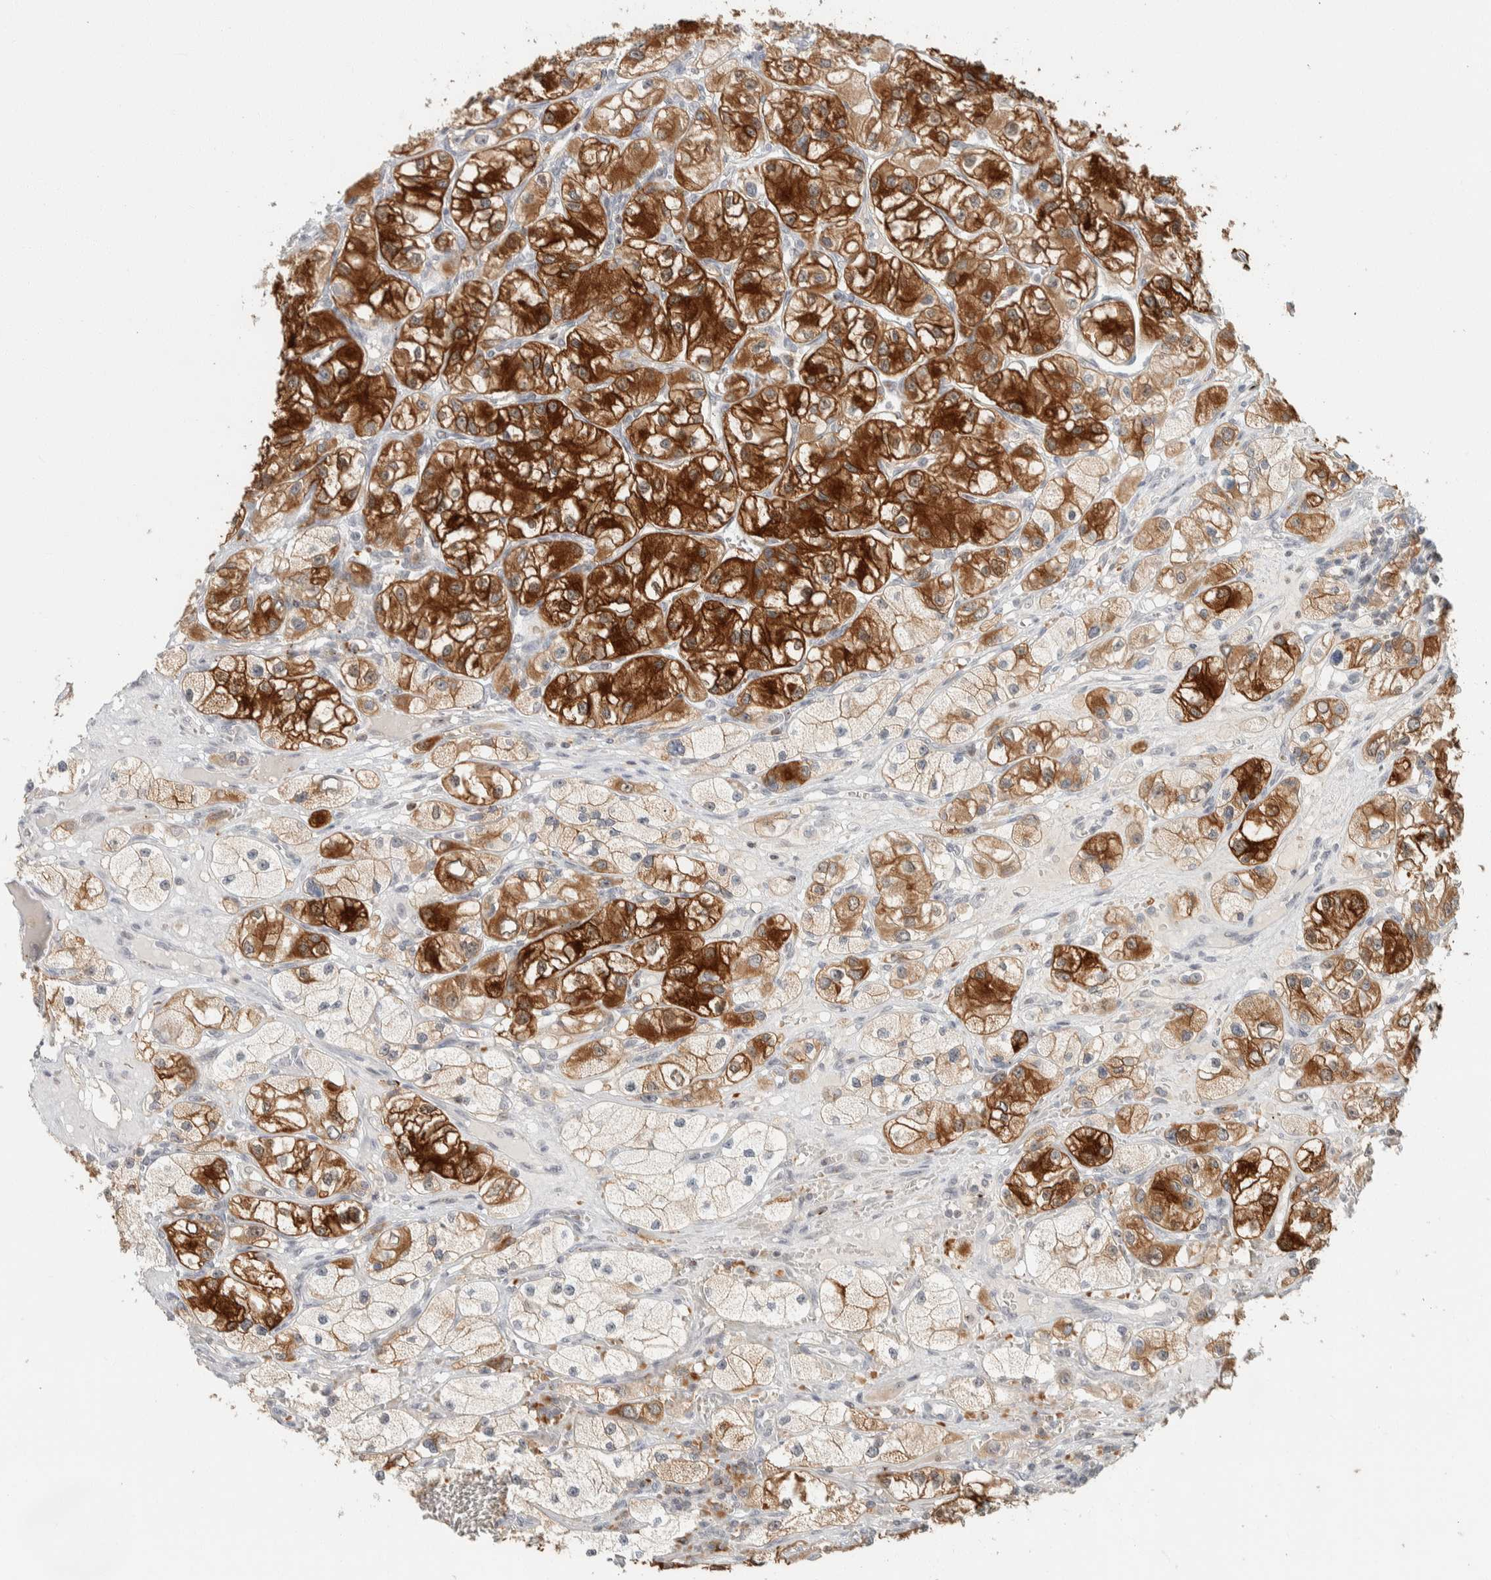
{"staining": {"intensity": "strong", "quantity": ">75%", "location": "cytoplasmic/membranous"}, "tissue": "renal cancer", "cell_type": "Tumor cells", "image_type": "cancer", "snomed": [{"axis": "morphology", "description": "Adenocarcinoma, NOS"}, {"axis": "topography", "description": "Kidney"}], "caption": "A brown stain shows strong cytoplasmic/membranous positivity of a protein in human adenocarcinoma (renal) tumor cells.", "gene": "ZBTB2", "patient": {"sex": "female", "age": 57}}